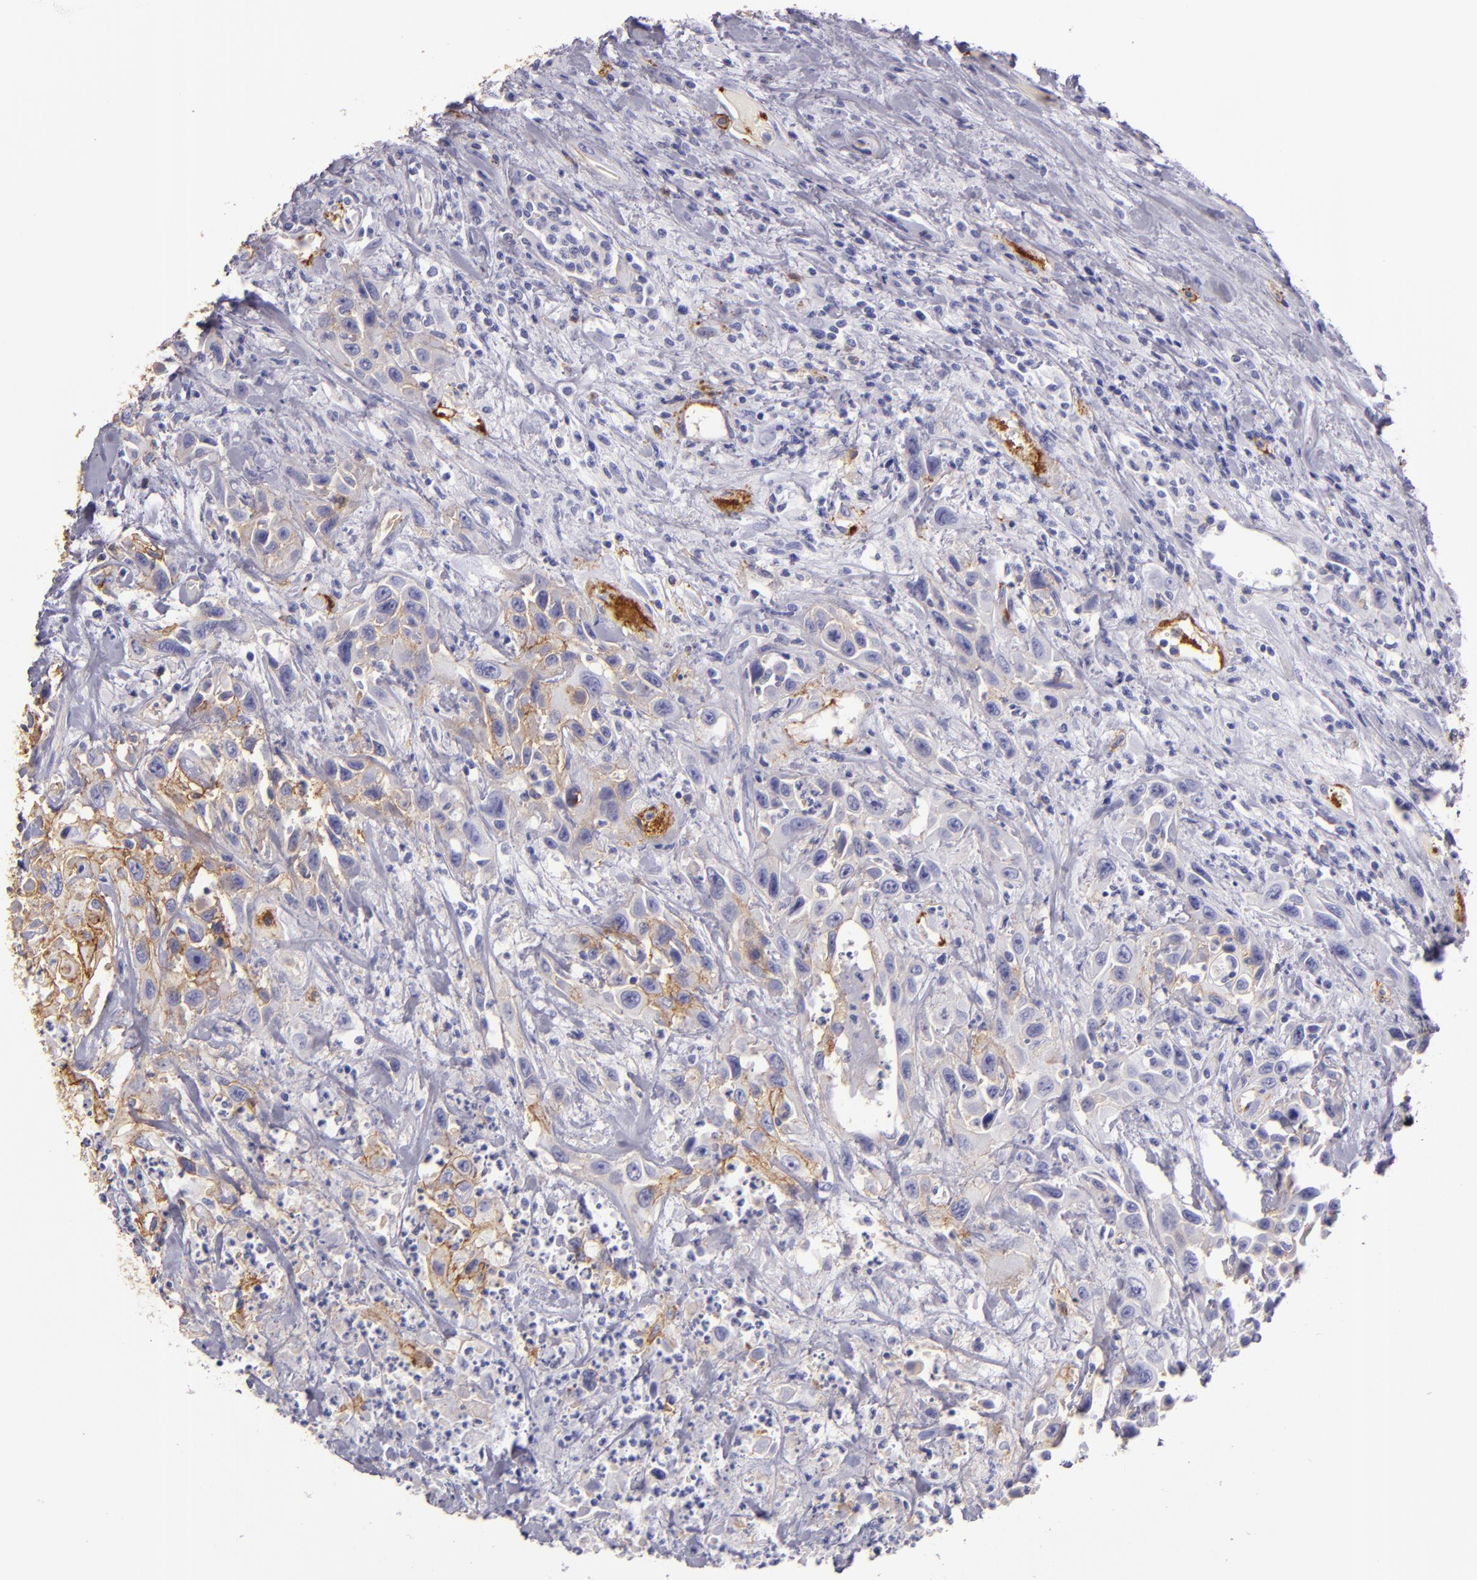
{"staining": {"intensity": "weak", "quantity": "25%-75%", "location": "cytoplasmic/membranous"}, "tissue": "urothelial cancer", "cell_type": "Tumor cells", "image_type": "cancer", "snomed": [{"axis": "morphology", "description": "Urothelial carcinoma, High grade"}, {"axis": "topography", "description": "Urinary bladder"}], "caption": "IHC micrograph of neoplastic tissue: human high-grade urothelial carcinoma stained using immunohistochemistry exhibits low levels of weak protein expression localized specifically in the cytoplasmic/membranous of tumor cells, appearing as a cytoplasmic/membranous brown color.", "gene": "CD9", "patient": {"sex": "female", "age": 84}}